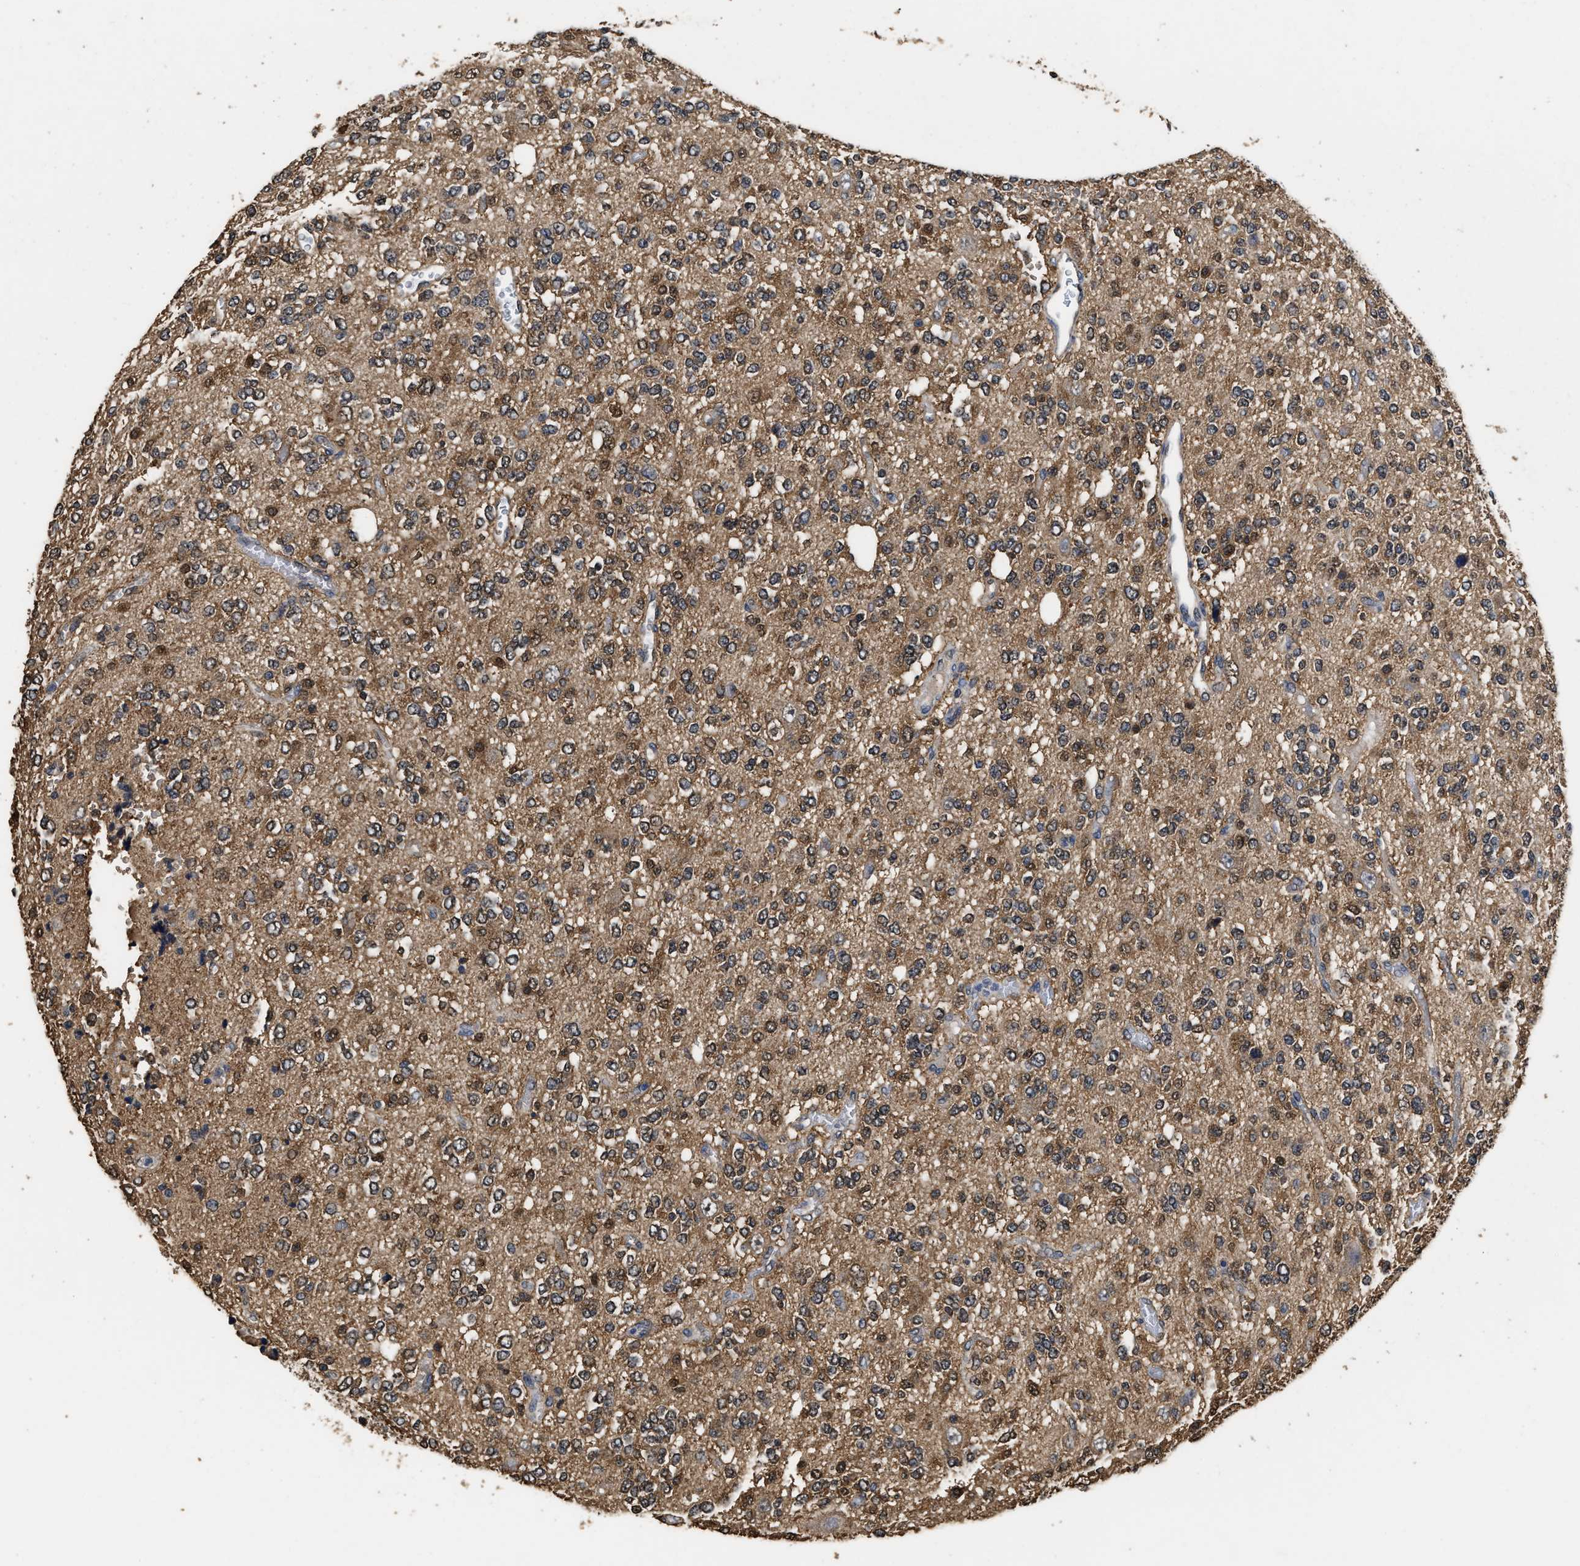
{"staining": {"intensity": "moderate", "quantity": "<25%", "location": "cytoplasmic/membranous,nuclear"}, "tissue": "glioma", "cell_type": "Tumor cells", "image_type": "cancer", "snomed": [{"axis": "morphology", "description": "Glioma, malignant, Low grade"}, {"axis": "topography", "description": "Brain"}], "caption": "High-power microscopy captured an immunohistochemistry histopathology image of glioma, revealing moderate cytoplasmic/membranous and nuclear positivity in about <25% of tumor cells. (DAB (3,3'-diaminobenzidine) IHC, brown staining for protein, blue staining for nuclei).", "gene": "YWHAE", "patient": {"sex": "male", "age": 38}}